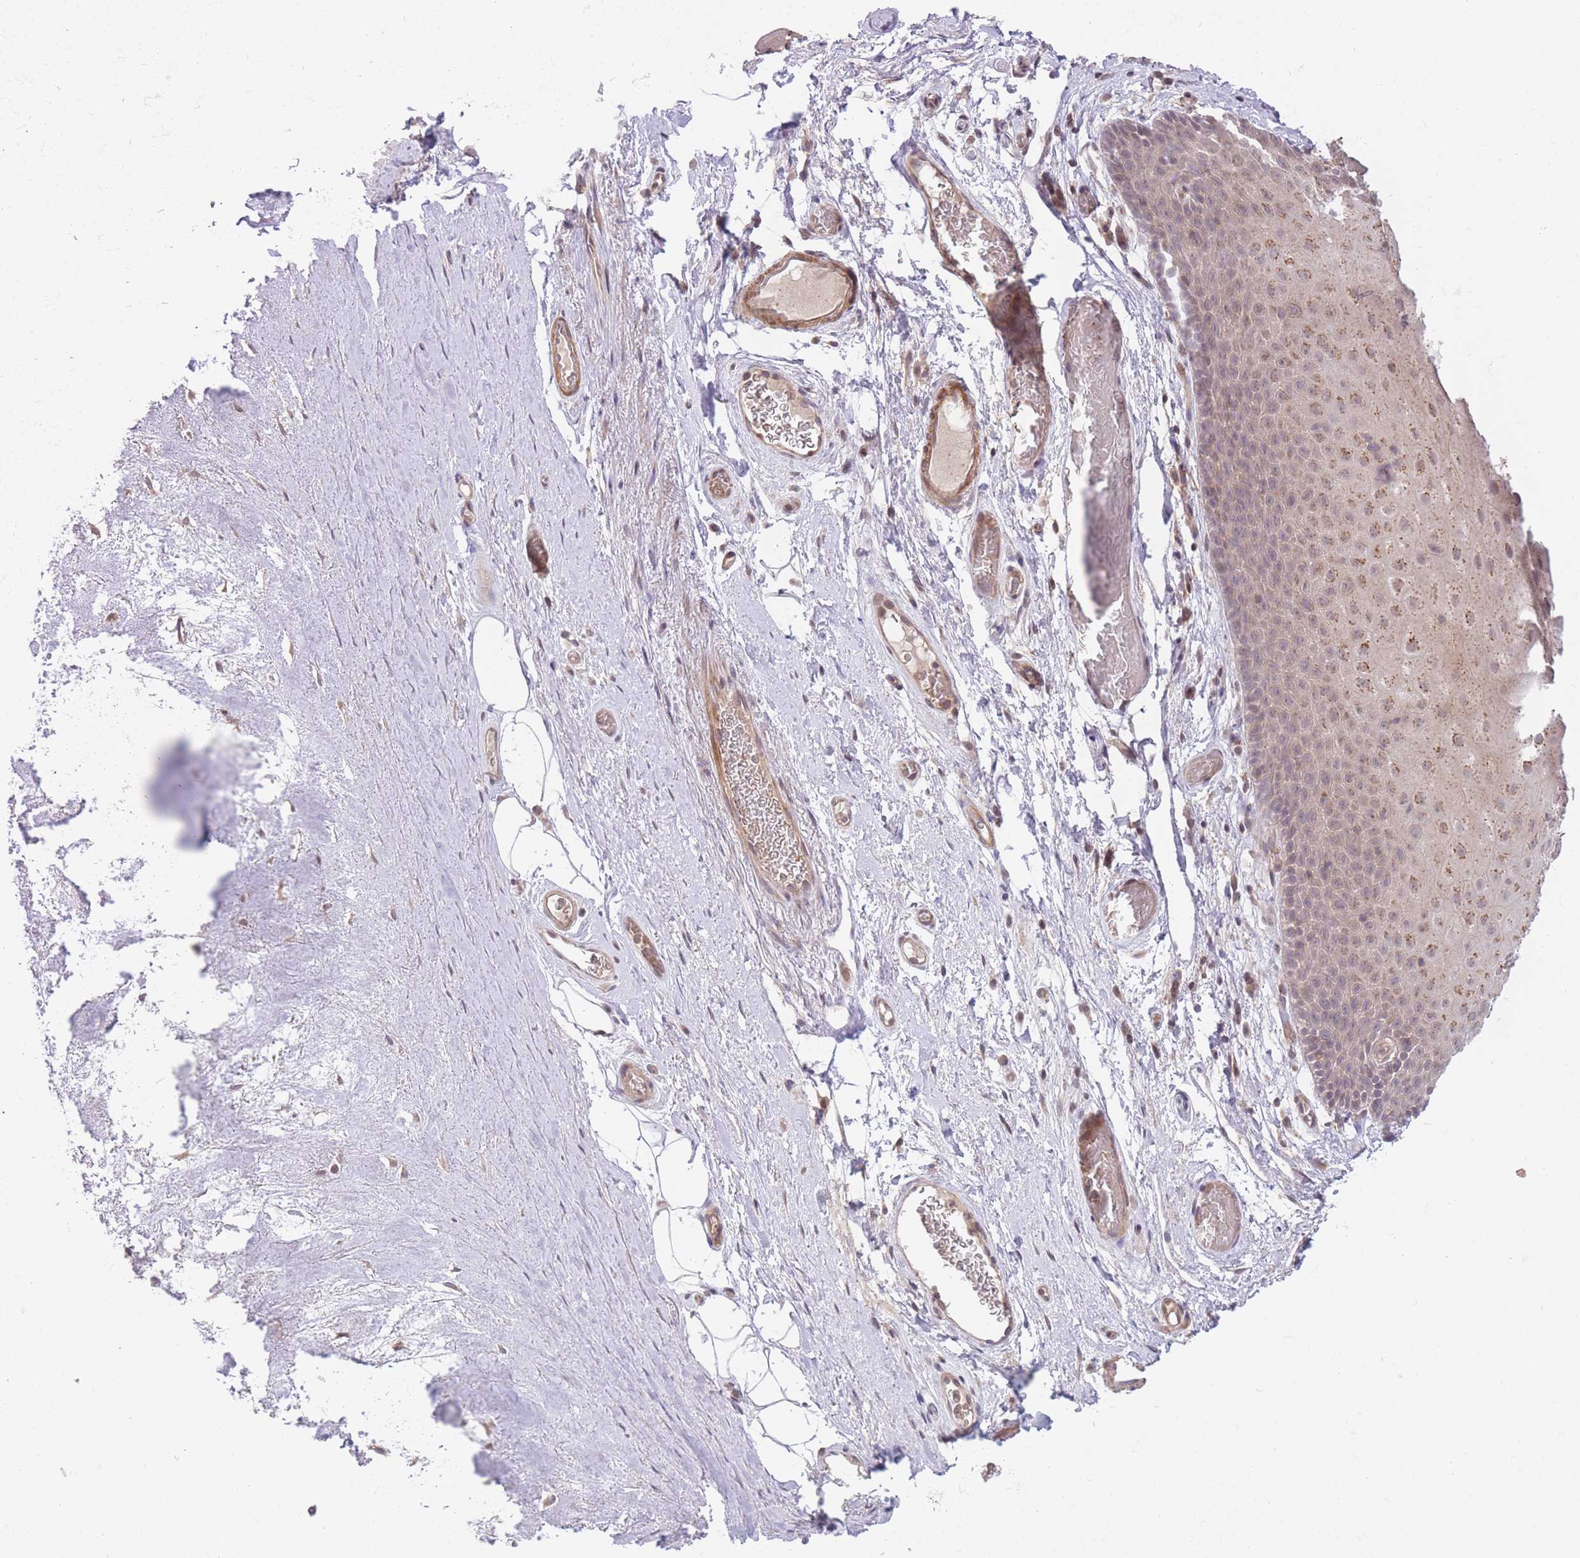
{"staining": {"intensity": "negative", "quantity": "none", "location": "none"}, "tissue": "adipose tissue", "cell_type": "Adipocytes", "image_type": "normal", "snomed": [{"axis": "morphology", "description": "Normal tissue, NOS"}, {"axis": "topography", "description": "Cartilage tissue"}], "caption": "The photomicrograph demonstrates no significant positivity in adipocytes of adipose tissue.", "gene": "FUT3", "patient": {"sex": "male", "age": 81}}